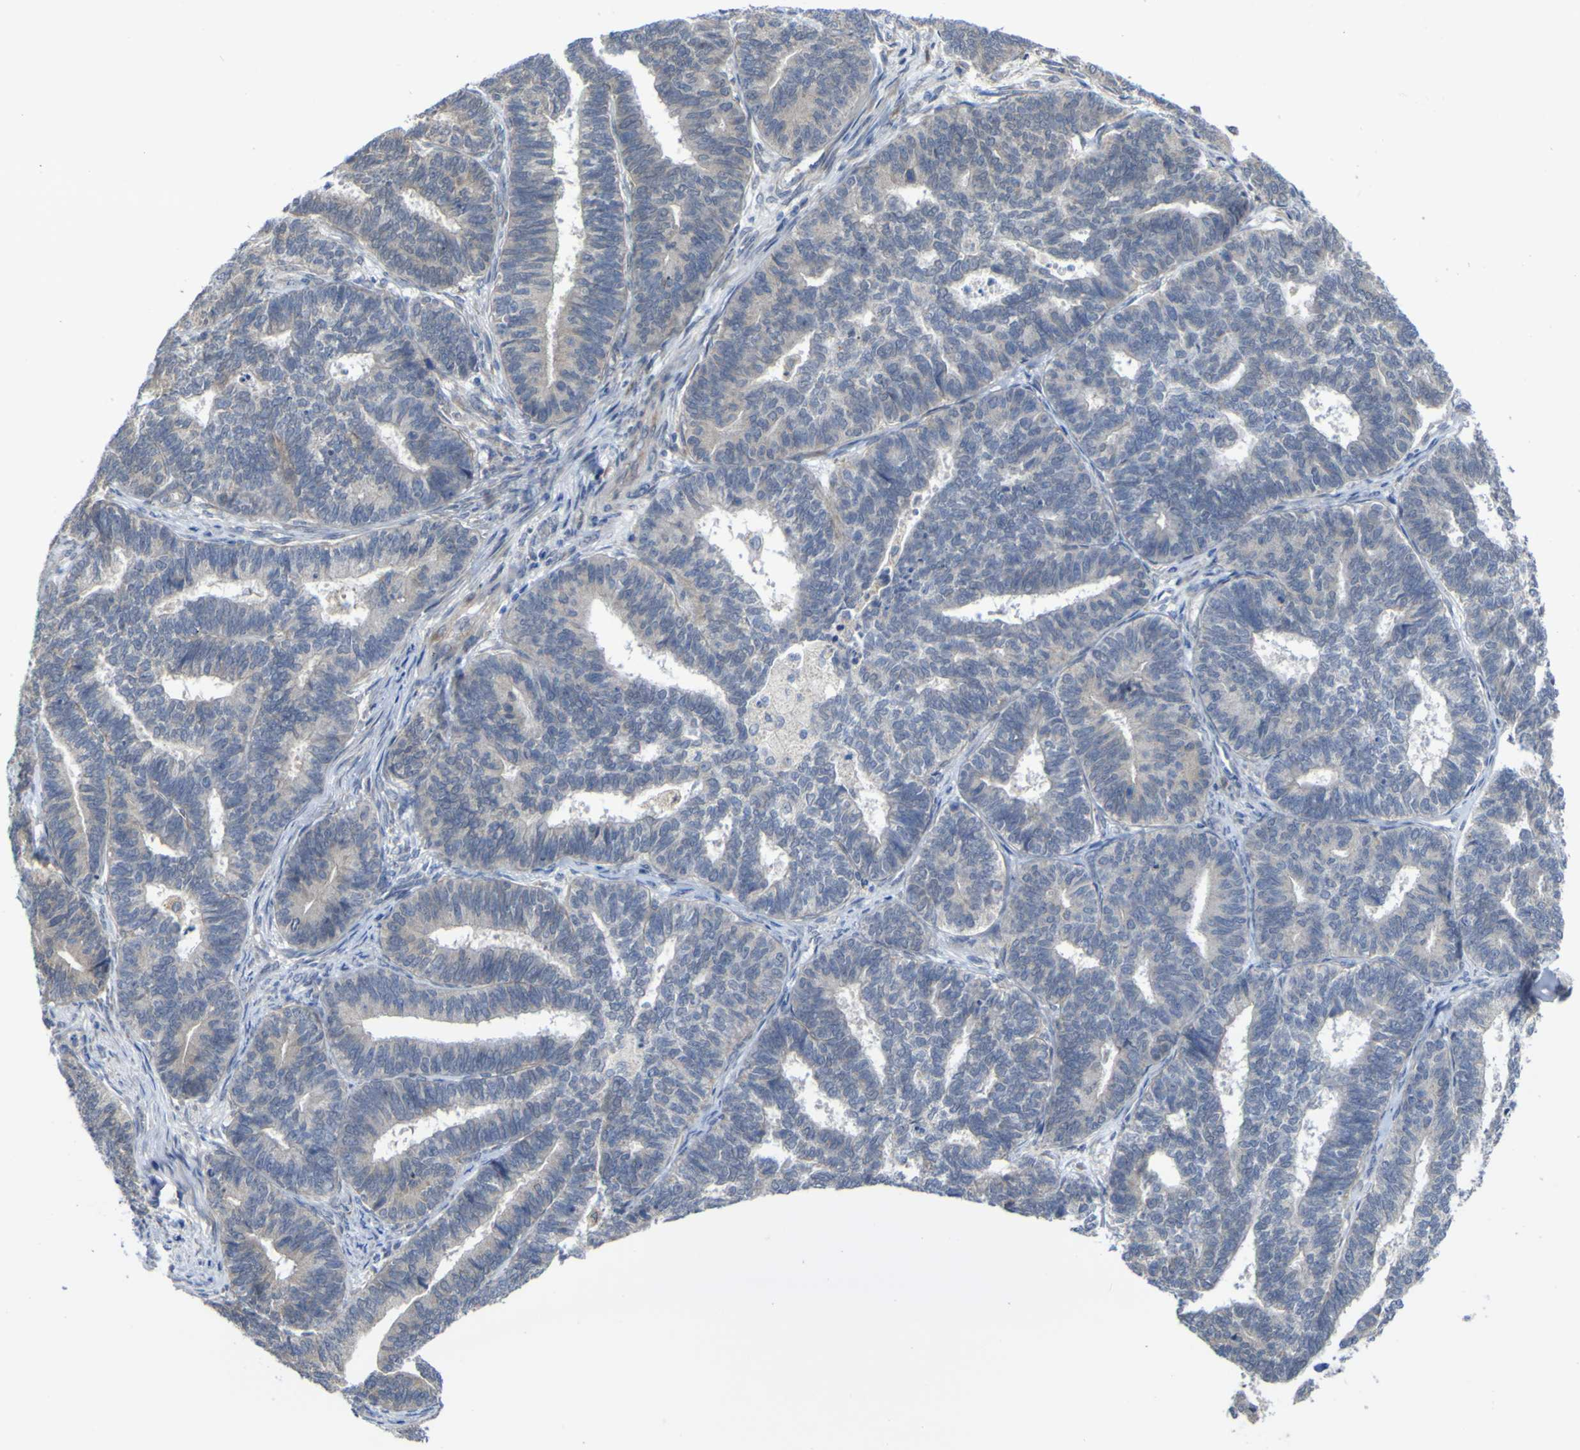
{"staining": {"intensity": "negative", "quantity": "none", "location": "none"}, "tissue": "endometrial cancer", "cell_type": "Tumor cells", "image_type": "cancer", "snomed": [{"axis": "morphology", "description": "Adenocarcinoma, NOS"}, {"axis": "topography", "description": "Endometrium"}], "caption": "IHC photomicrograph of neoplastic tissue: human adenocarcinoma (endometrial) stained with DAB displays no significant protein positivity in tumor cells.", "gene": "TNFRSF11A", "patient": {"sex": "female", "age": 70}}